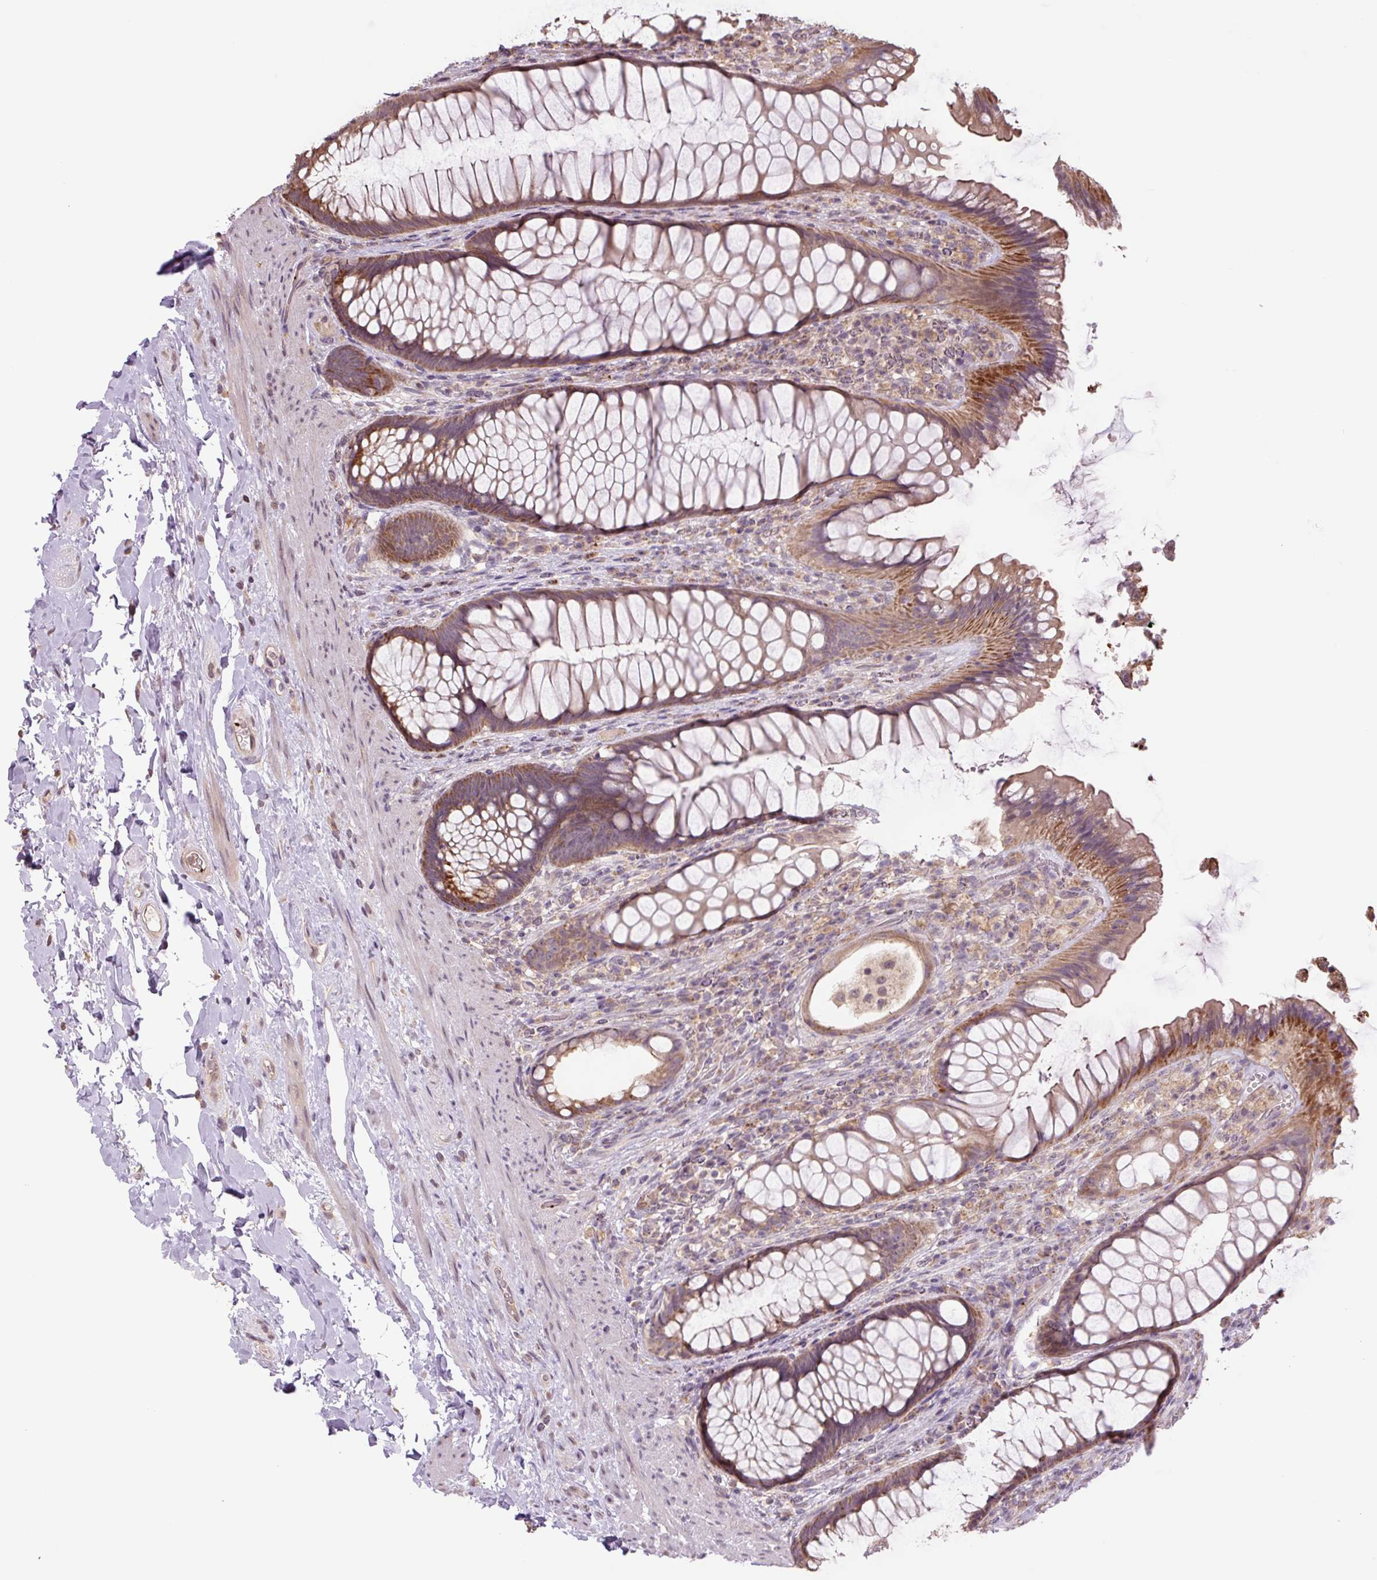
{"staining": {"intensity": "moderate", "quantity": ">75%", "location": "cytoplasmic/membranous"}, "tissue": "rectum", "cell_type": "Glandular cells", "image_type": "normal", "snomed": [{"axis": "morphology", "description": "Normal tissue, NOS"}, {"axis": "topography", "description": "Rectum"}], "caption": "Brown immunohistochemical staining in unremarkable rectum reveals moderate cytoplasmic/membranous positivity in about >75% of glandular cells. (brown staining indicates protein expression, while blue staining denotes nuclei).", "gene": "TMEM160", "patient": {"sex": "male", "age": 53}}